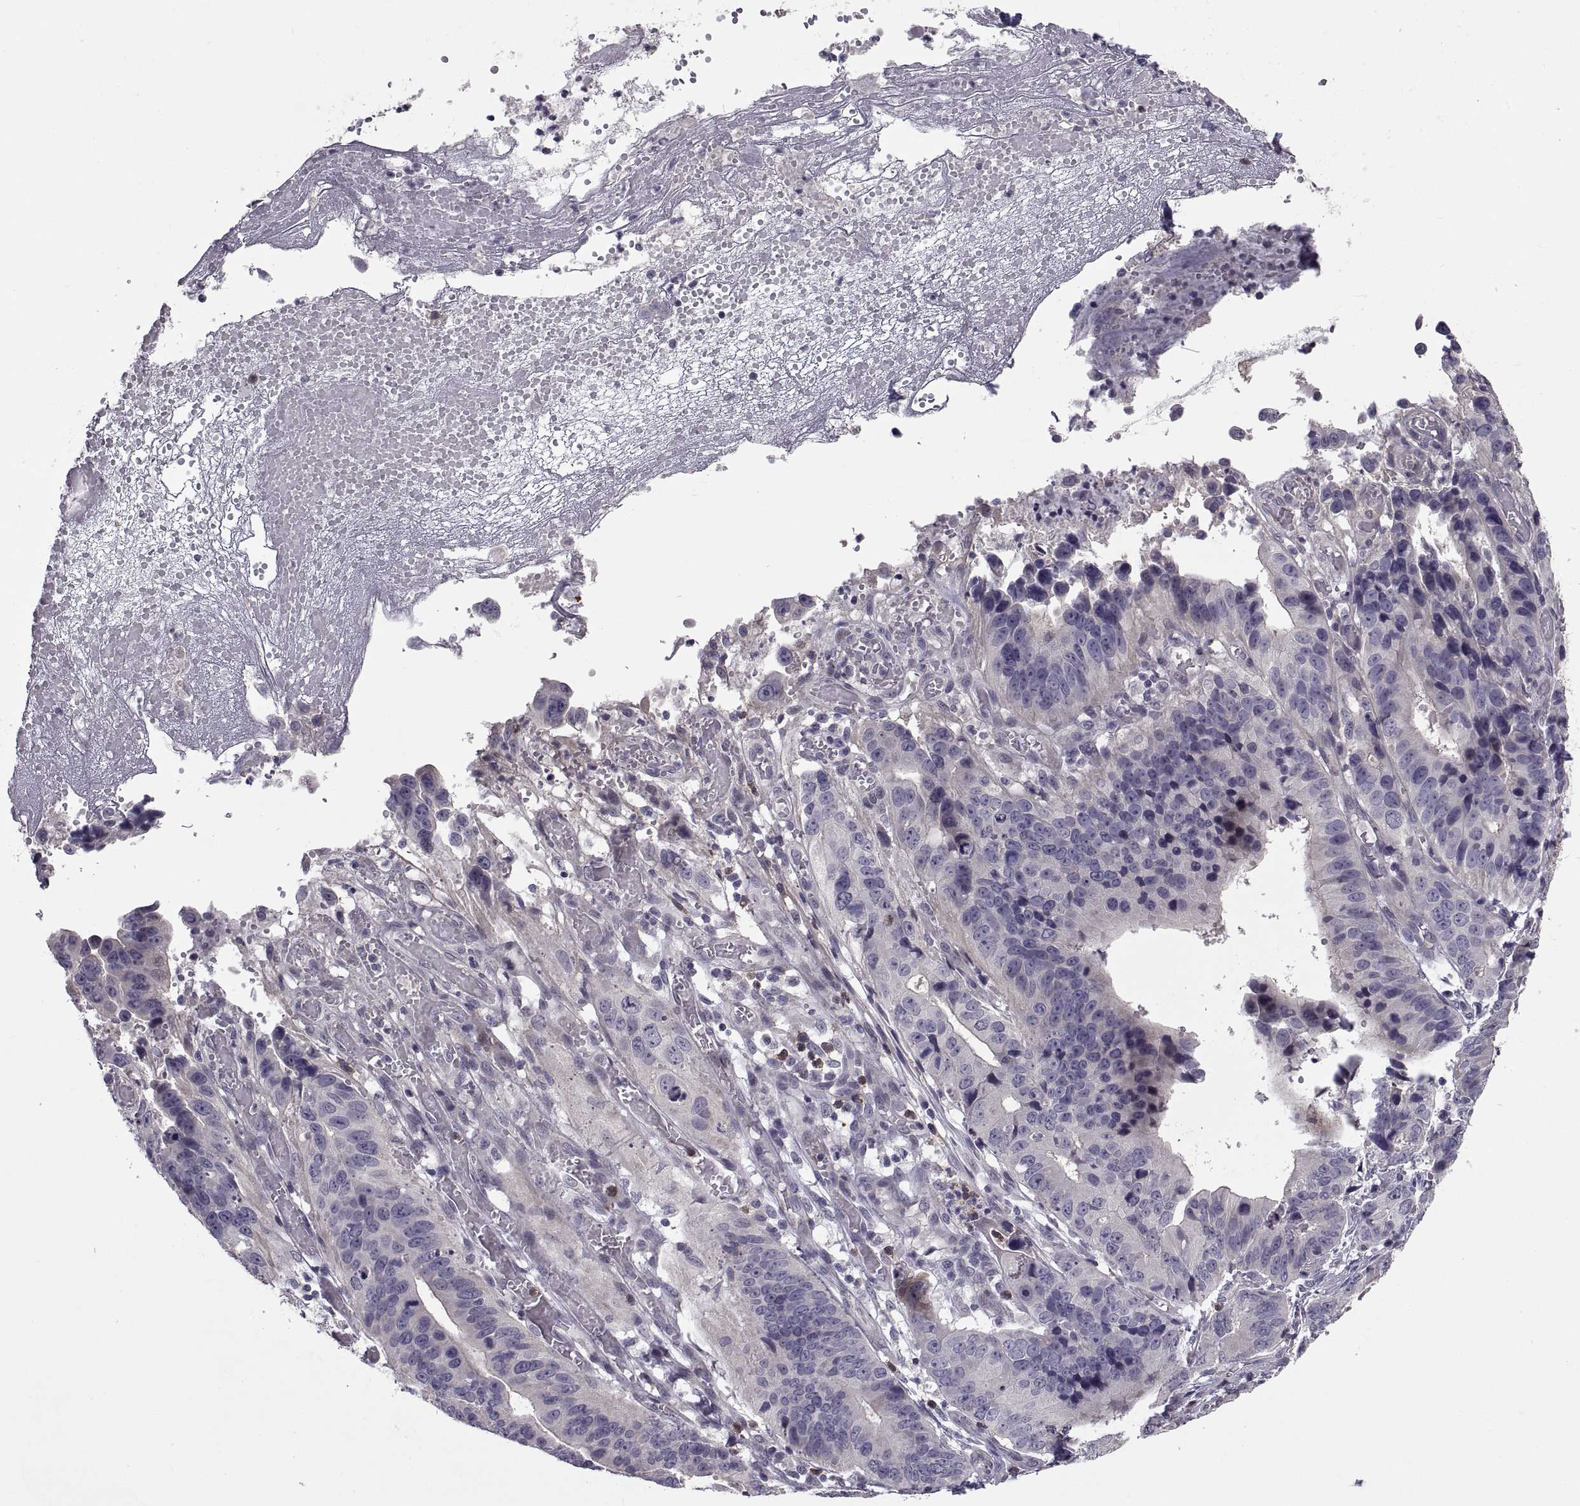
{"staining": {"intensity": "negative", "quantity": "none", "location": "none"}, "tissue": "stomach cancer", "cell_type": "Tumor cells", "image_type": "cancer", "snomed": [{"axis": "morphology", "description": "Adenocarcinoma, NOS"}, {"axis": "topography", "description": "Stomach"}], "caption": "Immunohistochemistry photomicrograph of neoplastic tissue: stomach cancer (adenocarcinoma) stained with DAB (3,3'-diaminobenzidine) exhibits no significant protein positivity in tumor cells.", "gene": "NPTX2", "patient": {"sex": "male", "age": 84}}